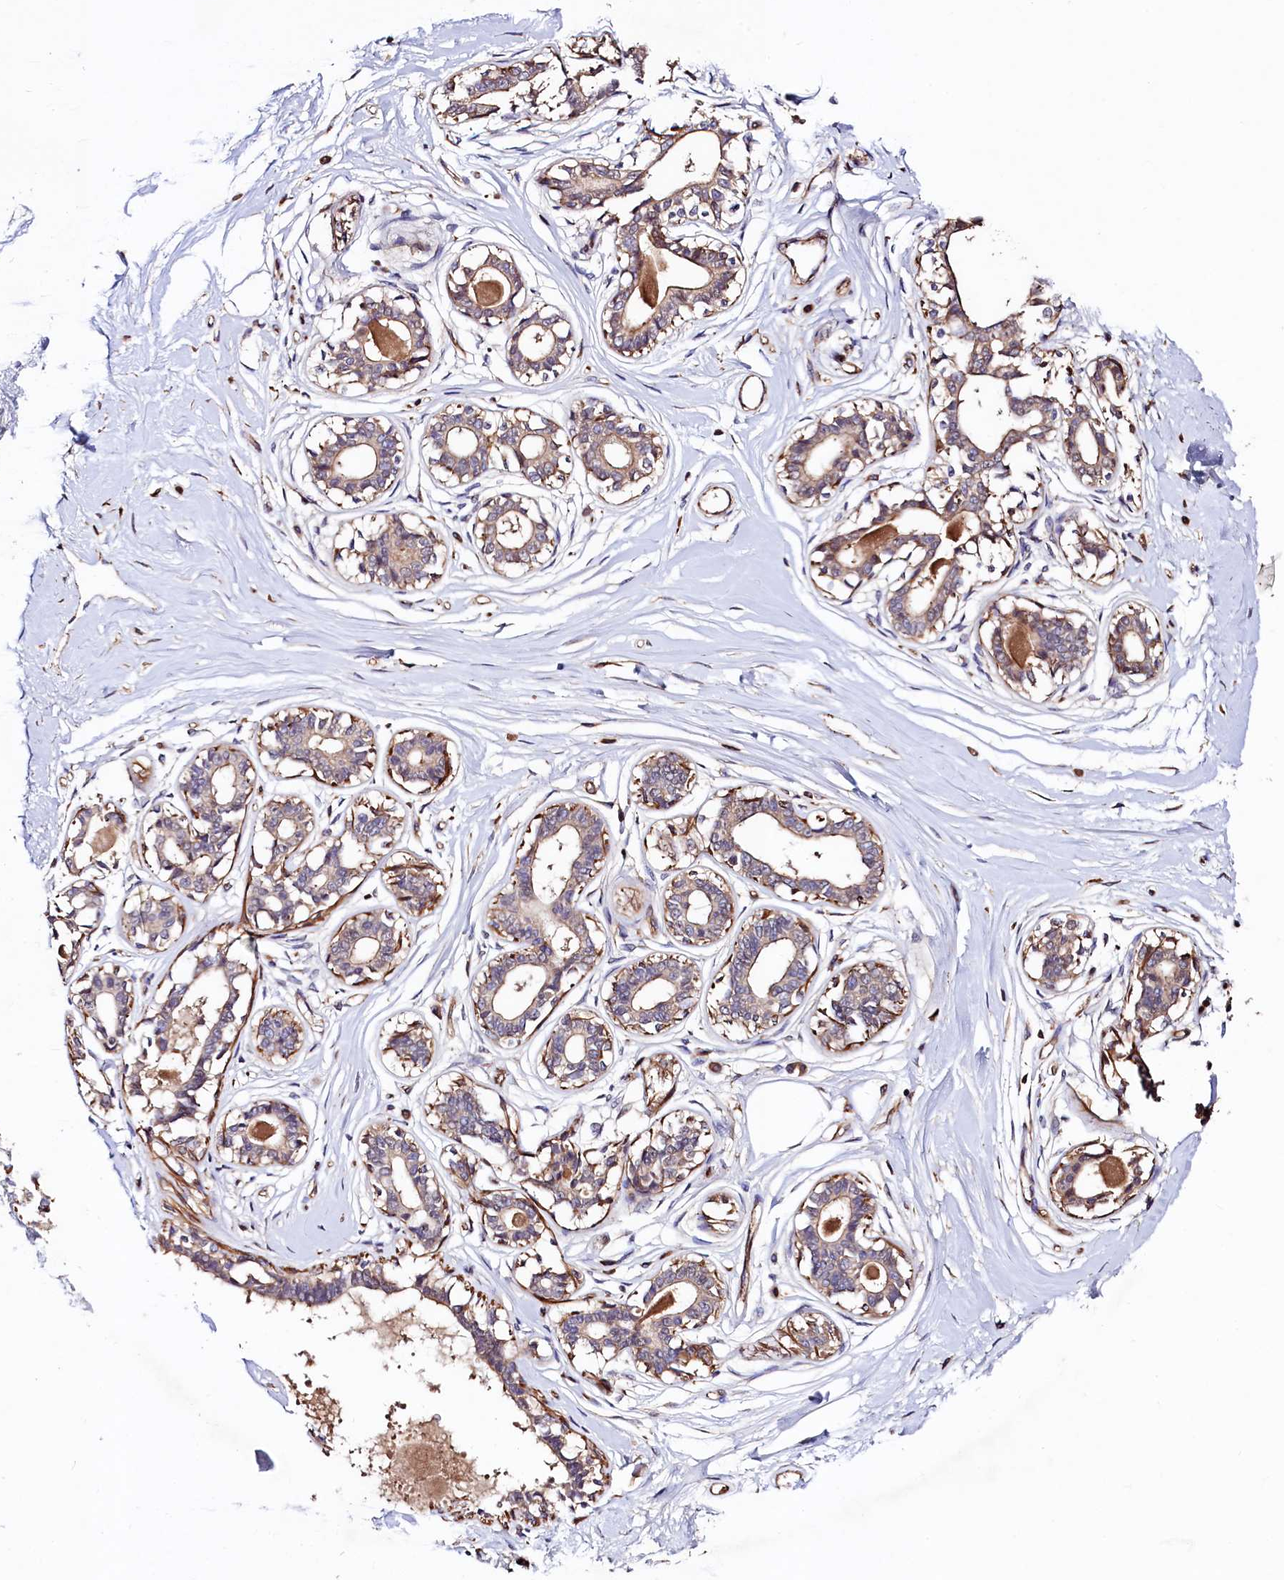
{"staining": {"intensity": "negative", "quantity": "none", "location": "none"}, "tissue": "breast", "cell_type": "Adipocytes", "image_type": "normal", "snomed": [{"axis": "morphology", "description": "Normal tissue, NOS"}, {"axis": "topography", "description": "Breast"}], "caption": "This is an immunohistochemistry (IHC) image of normal human breast. There is no staining in adipocytes.", "gene": "KLHDC4", "patient": {"sex": "female", "age": 45}}